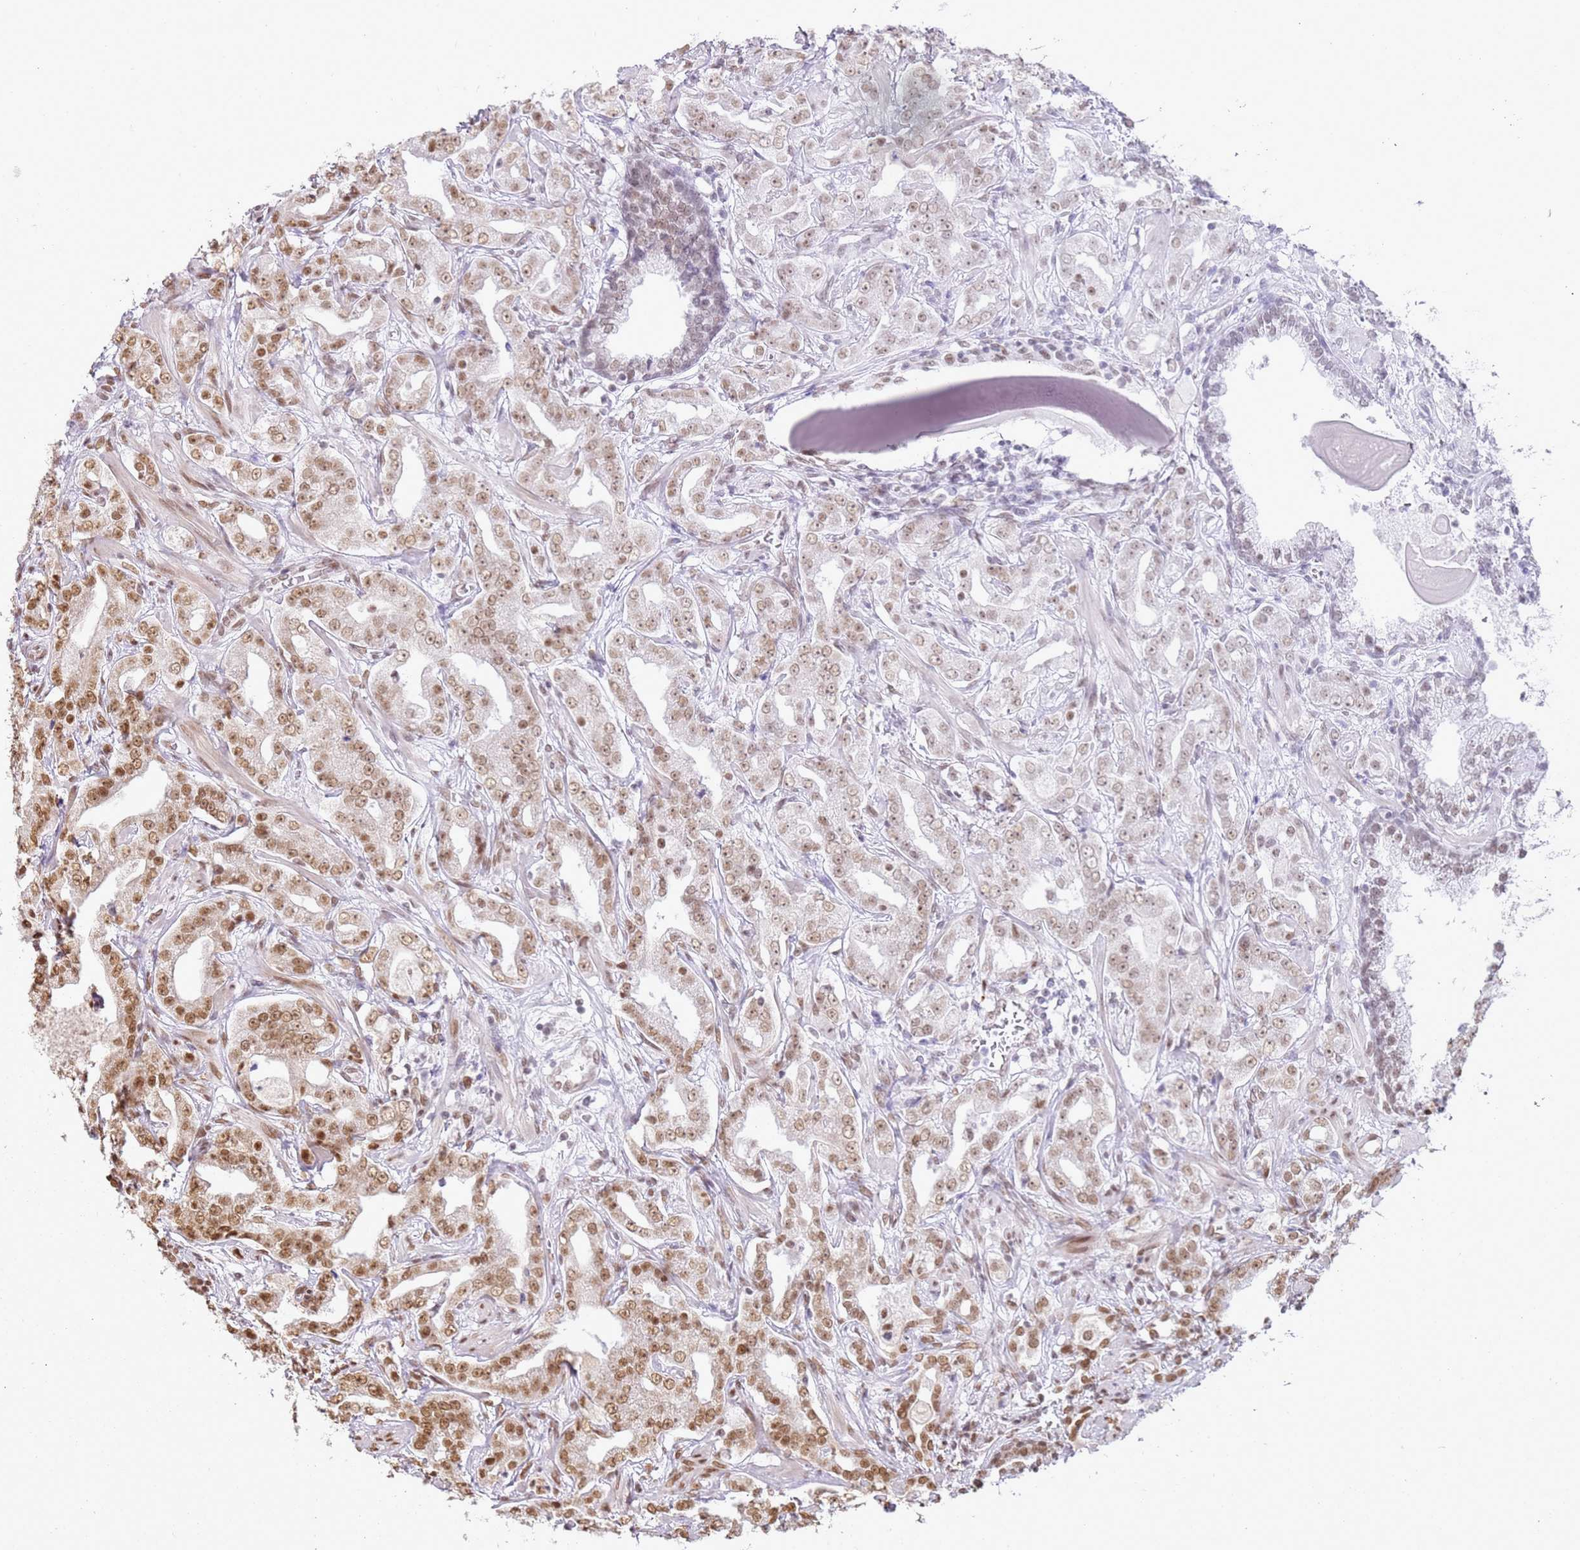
{"staining": {"intensity": "strong", "quantity": "25%-75%", "location": "nuclear"}, "tissue": "prostate cancer", "cell_type": "Tumor cells", "image_type": "cancer", "snomed": [{"axis": "morphology", "description": "Adenocarcinoma, High grade"}, {"axis": "topography", "description": "Prostate"}], "caption": "IHC (DAB (3,3'-diaminobenzidine)) staining of human prostate cancer demonstrates strong nuclear protein staining in approximately 25%-75% of tumor cells. The staining was performed using DAB (3,3'-diaminobenzidine), with brown indicating positive protein expression. Nuclei are stained blue with hematoxylin.", "gene": "TENT4A", "patient": {"sex": "male", "age": 63}}